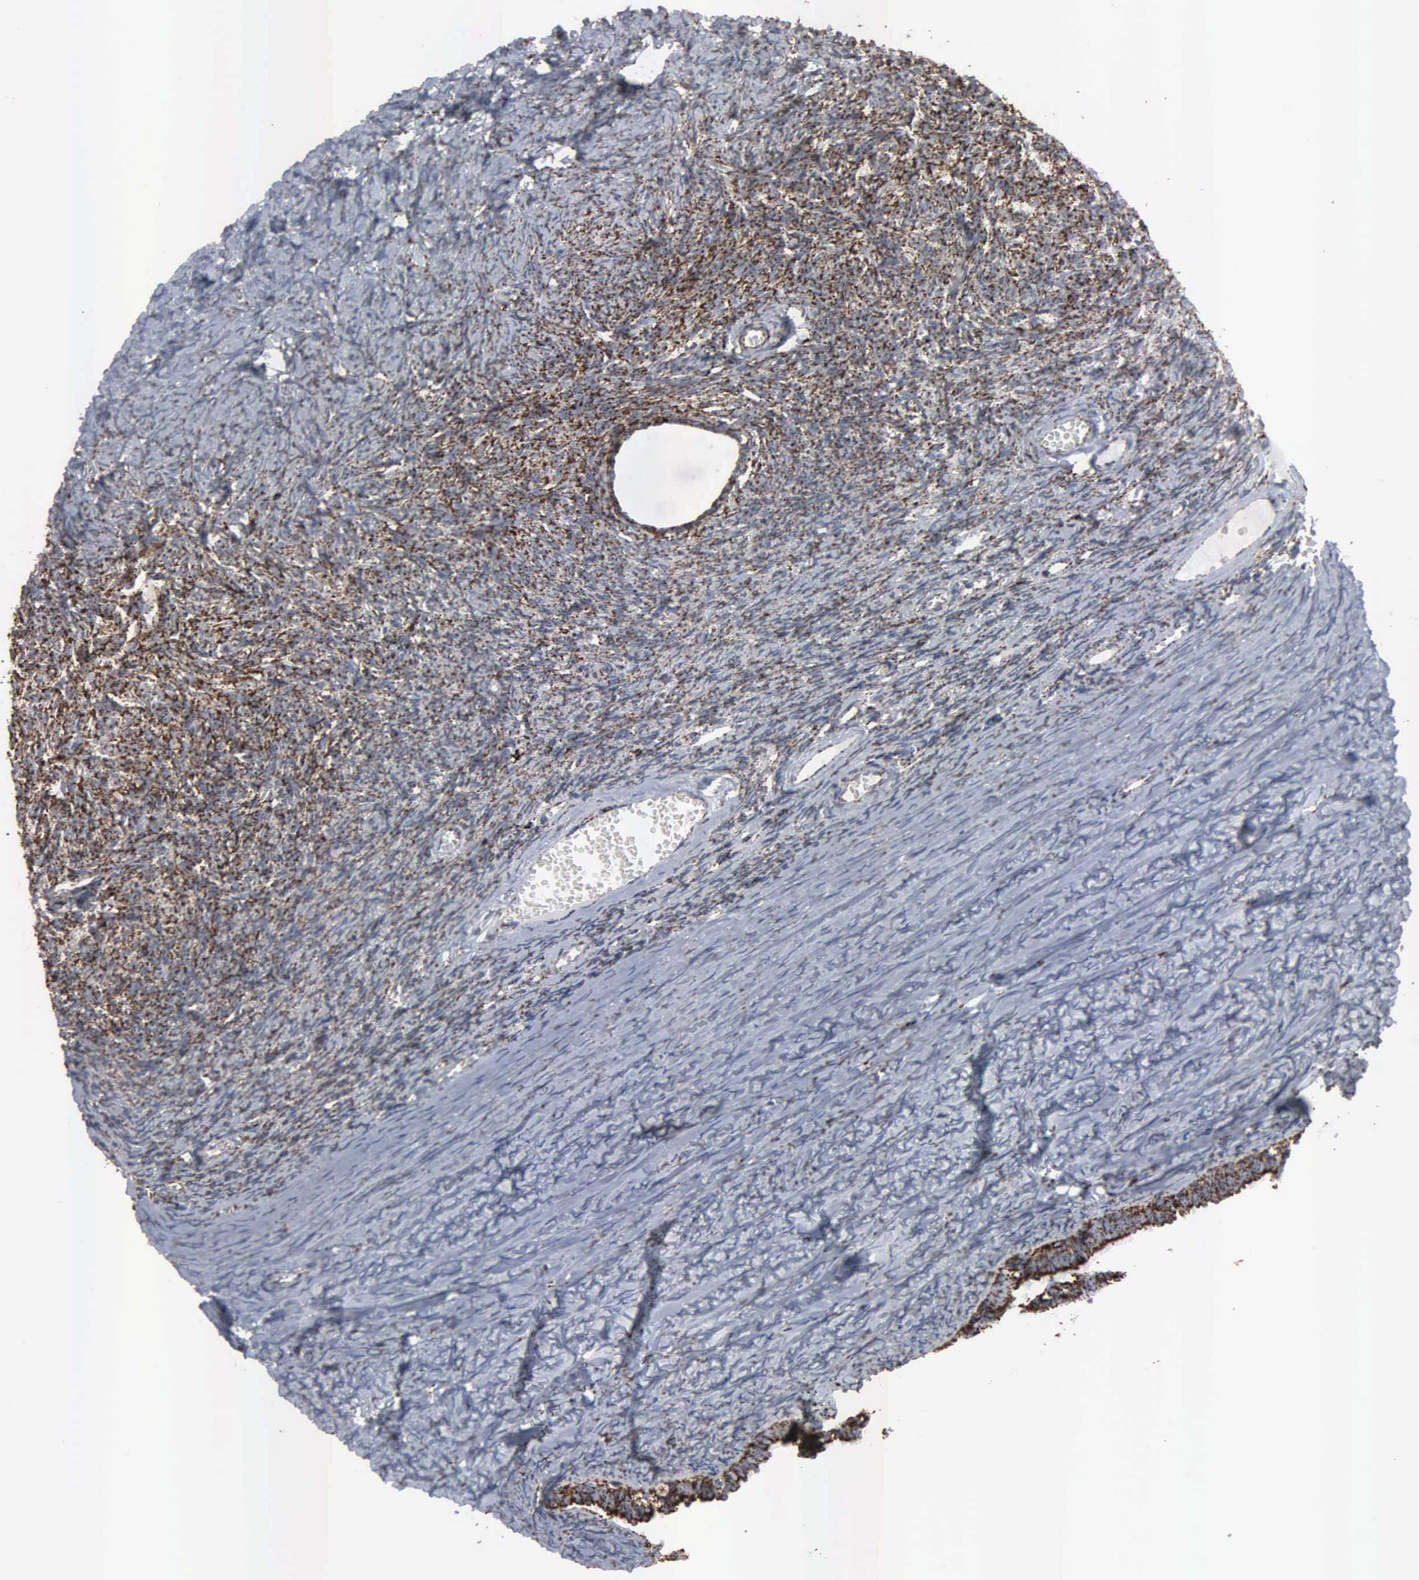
{"staining": {"intensity": "strong", "quantity": ">75%", "location": "cytoplasmic/membranous"}, "tissue": "ovary", "cell_type": "Follicle cells", "image_type": "normal", "snomed": [{"axis": "morphology", "description": "Normal tissue, NOS"}, {"axis": "topography", "description": "Ovary"}], "caption": "This photomicrograph shows benign ovary stained with IHC to label a protein in brown. The cytoplasmic/membranous of follicle cells show strong positivity for the protein. Nuclei are counter-stained blue.", "gene": "HSPA9", "patient": {"sex": "female", "age": 59}}